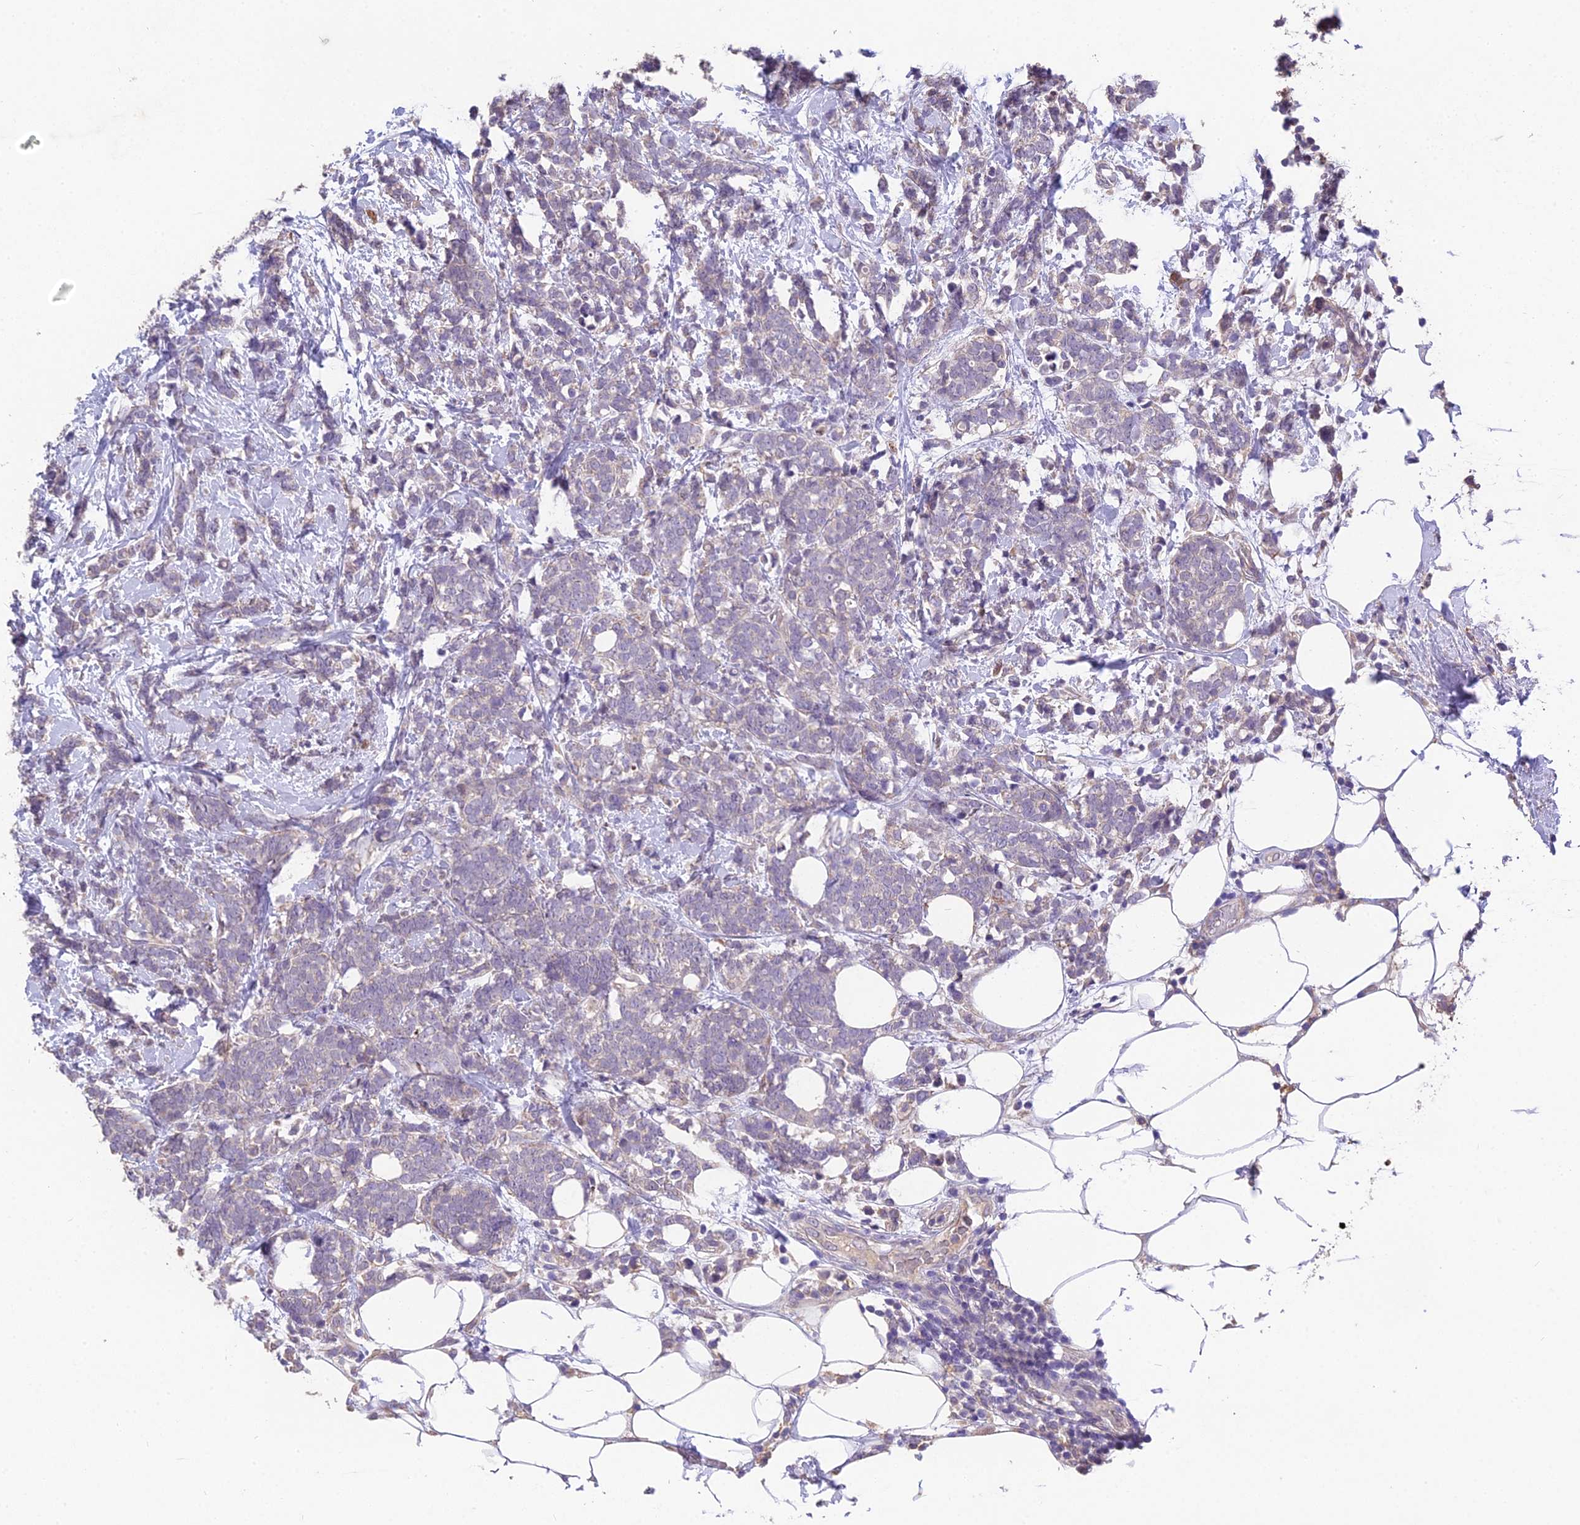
{"staining": {"intensity": "negative", "quantity": "none", "location": "none"}, "tissue": "breast cancer", "cell_type": "Tumor cells", "image_type": "cancer", "snomed": [{"axis": "morphology", "description": "Lobular carcinoma"}, {"axis": "topography", "description": "Breast"}], "caption": "IHC of breast cancer (lobular carcinoma) shows no positivity in tumor cells.", "gene": "PUS10", "patient": {"sex": "female", "age": 58}}